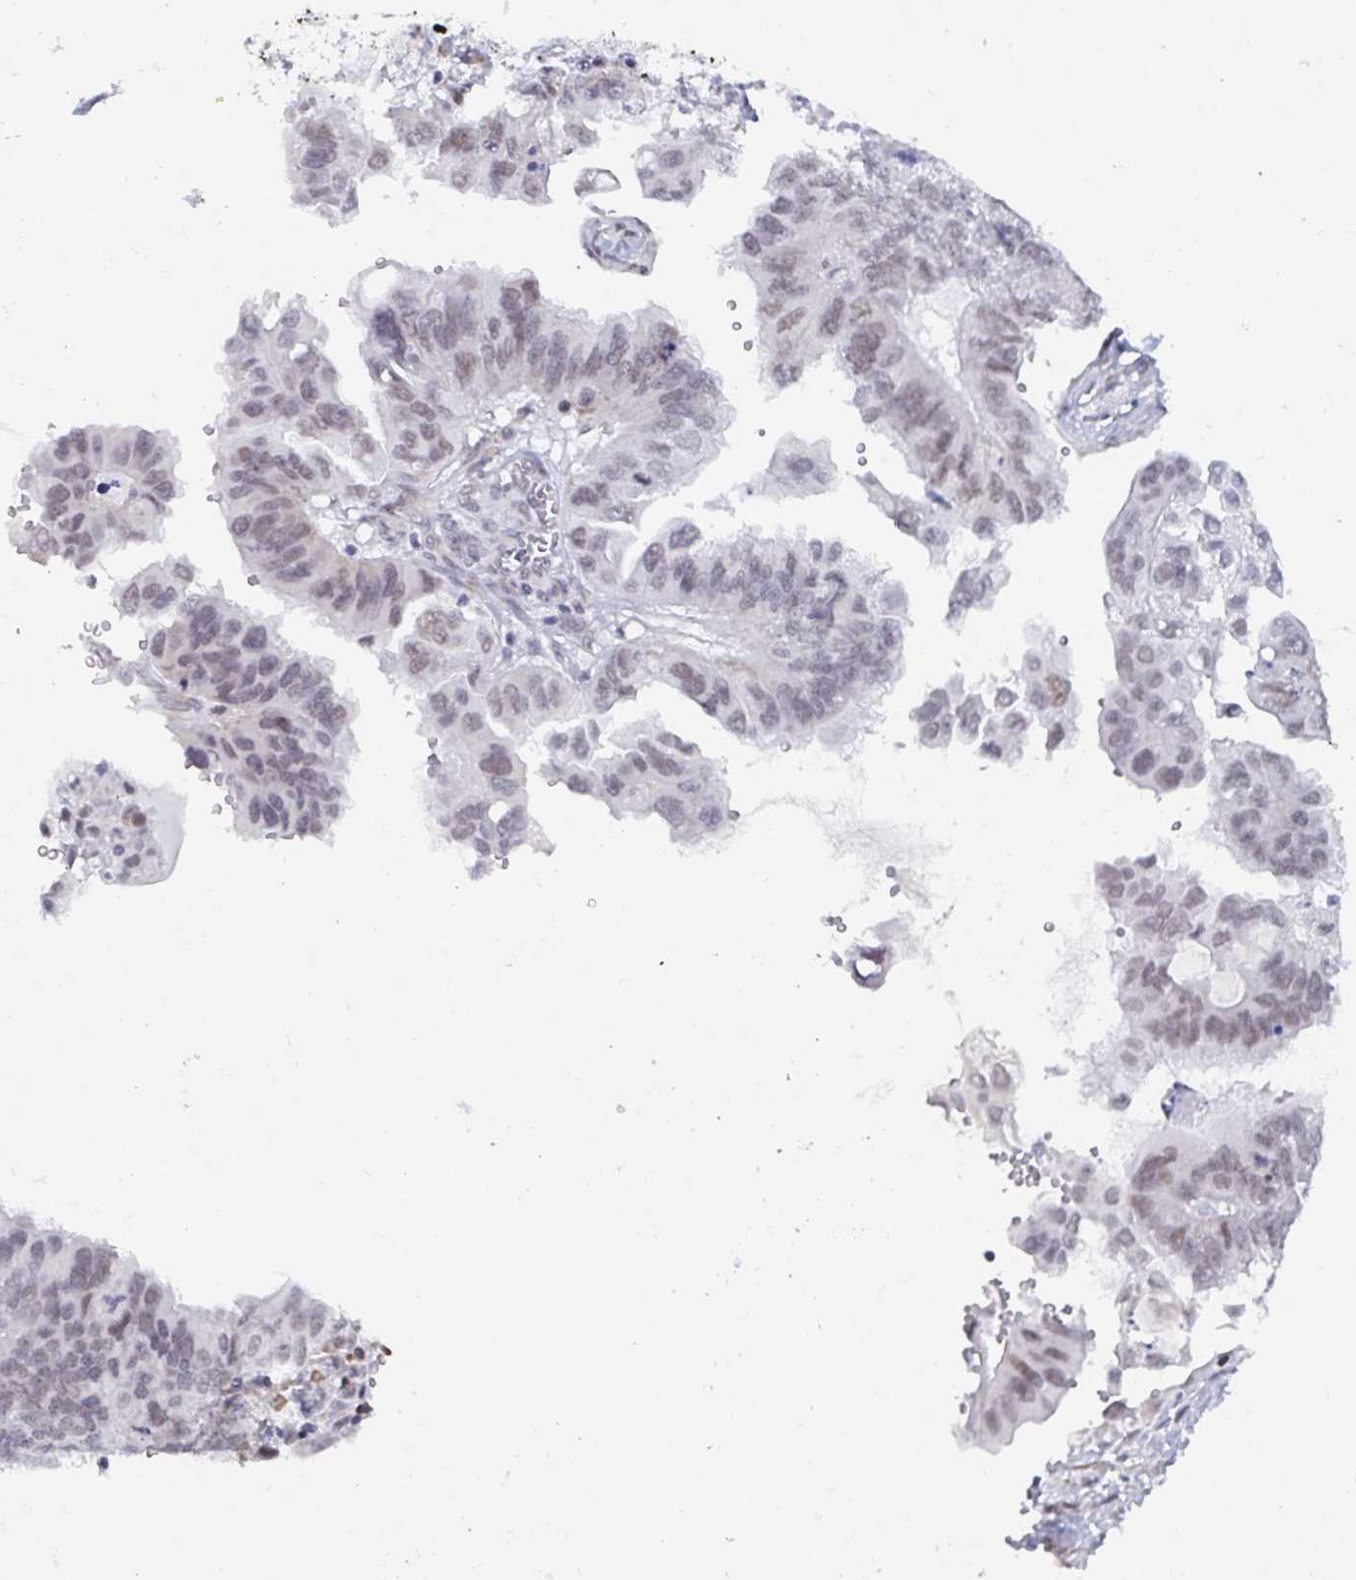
{"staining": {"intensity": "weak", "quantity": "25%-75%", "location": "nuclear"}, "tissue": "ovarian cancer", "cell_type": "Tumor cells", "image_type": "cancer", "snomed": [{"axis": "morphology", "description": "Cystadenocarcinoma, serous, NOS"}, {"axis": "topography", "description": "Ovary"}], "caption": "Weak nuclear expression for a protein is identified in about 25%-75% of tumor cells of ovarian cancer (serous cystadenocarcinoma) using immunohistochemistry.", "gene": "WDR72", "patient": {"sex": "female", "age": 79}}